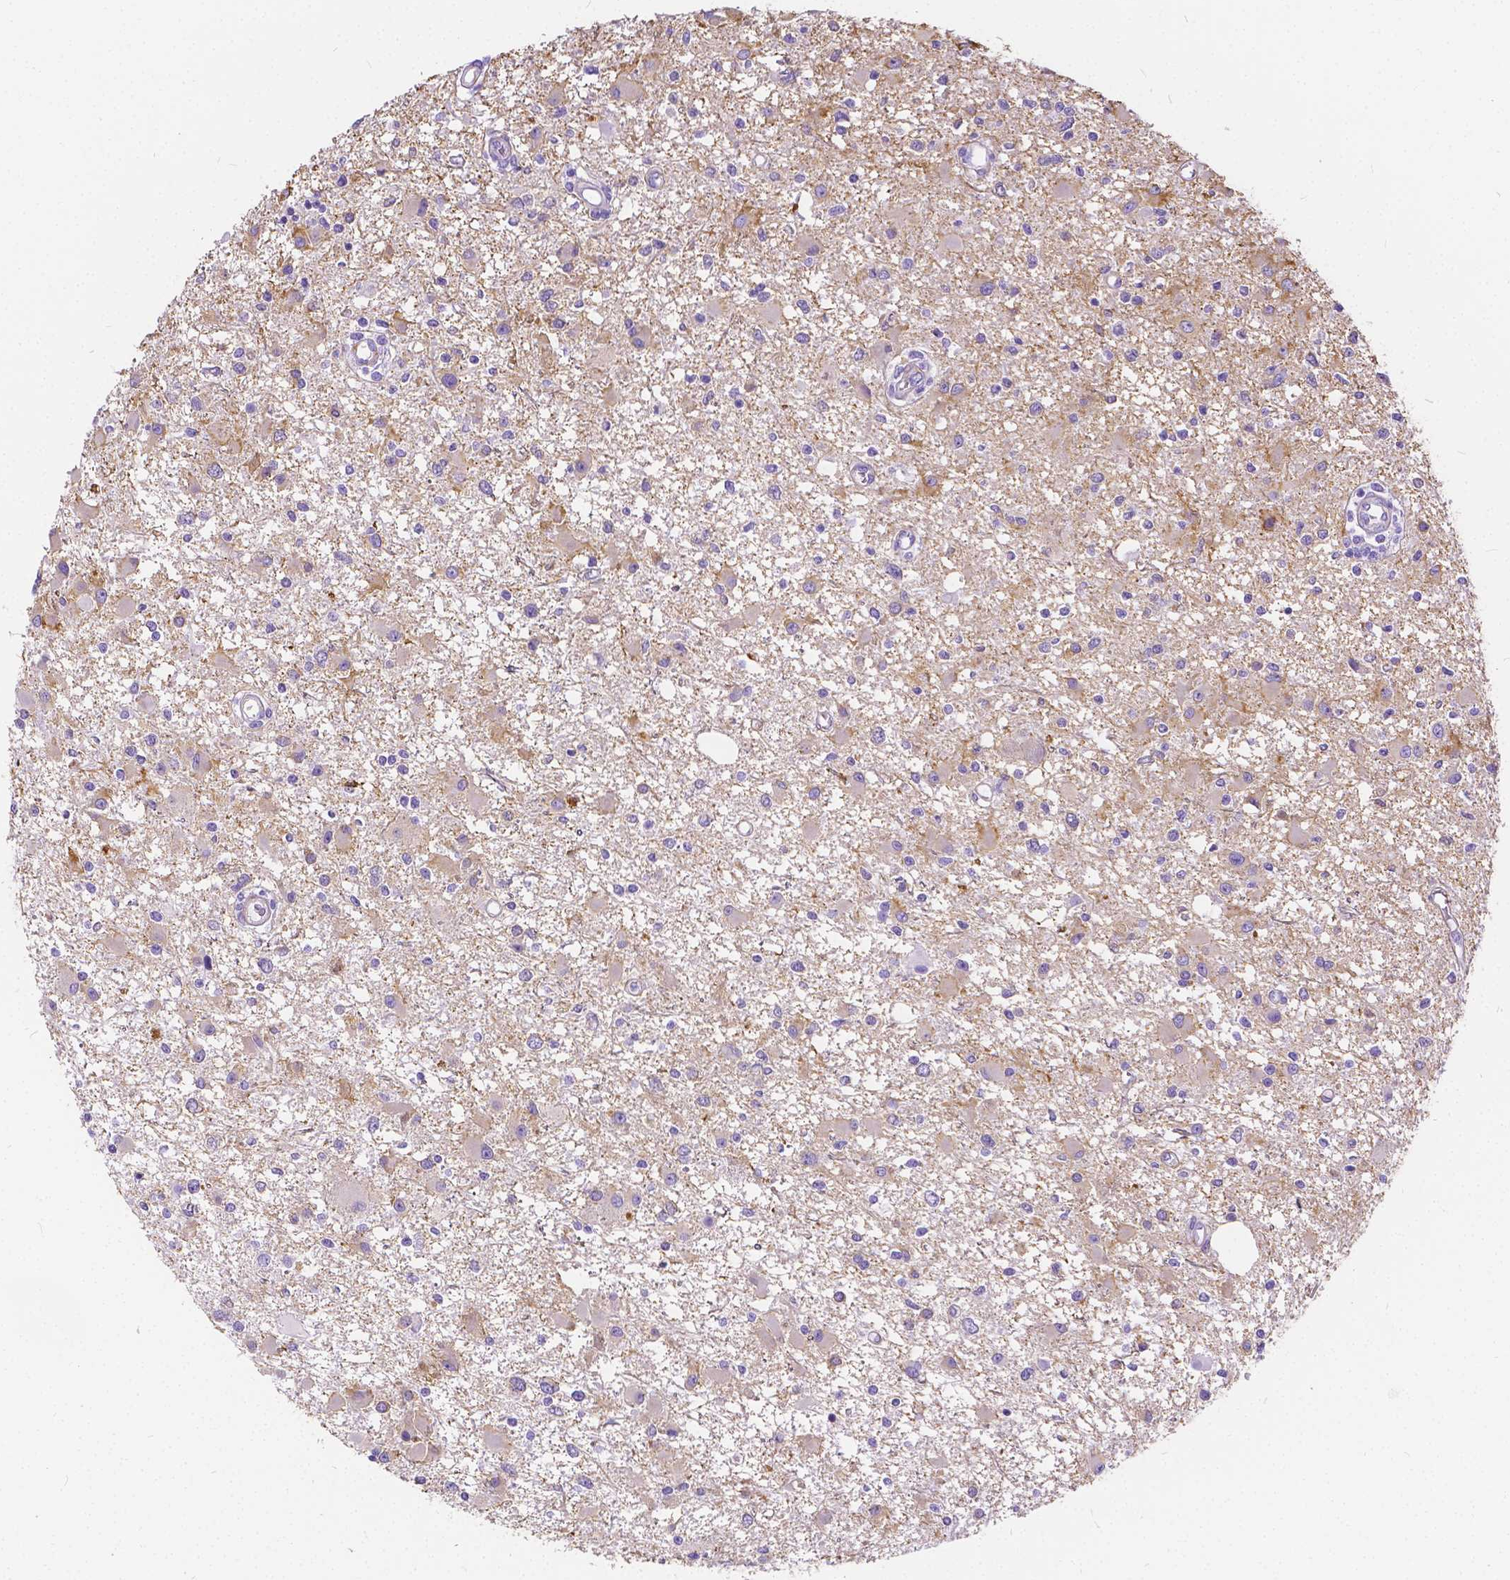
{"staining": {"intensity": "negative", "quantity": "none", "location": "none"}, "tissue": "glioma", "cell_type": "Tumor cells", "image_type": "cancer", "snomed": [{"axis": "morphology", "description": "Glioma, malignant, High grade"}, {"axis": "topography", "description": "Brain"}], "caption": "Tumor cells are negative for brown protein staining in malignant glioma (high-grade). Brightfield microscopy of immunohistochemistry stained with DAB (brown) and hematoxylin (blue), captured at high magnification.", "gene": "CHRM1", "patient": {"sex": "male", "age": 54}}